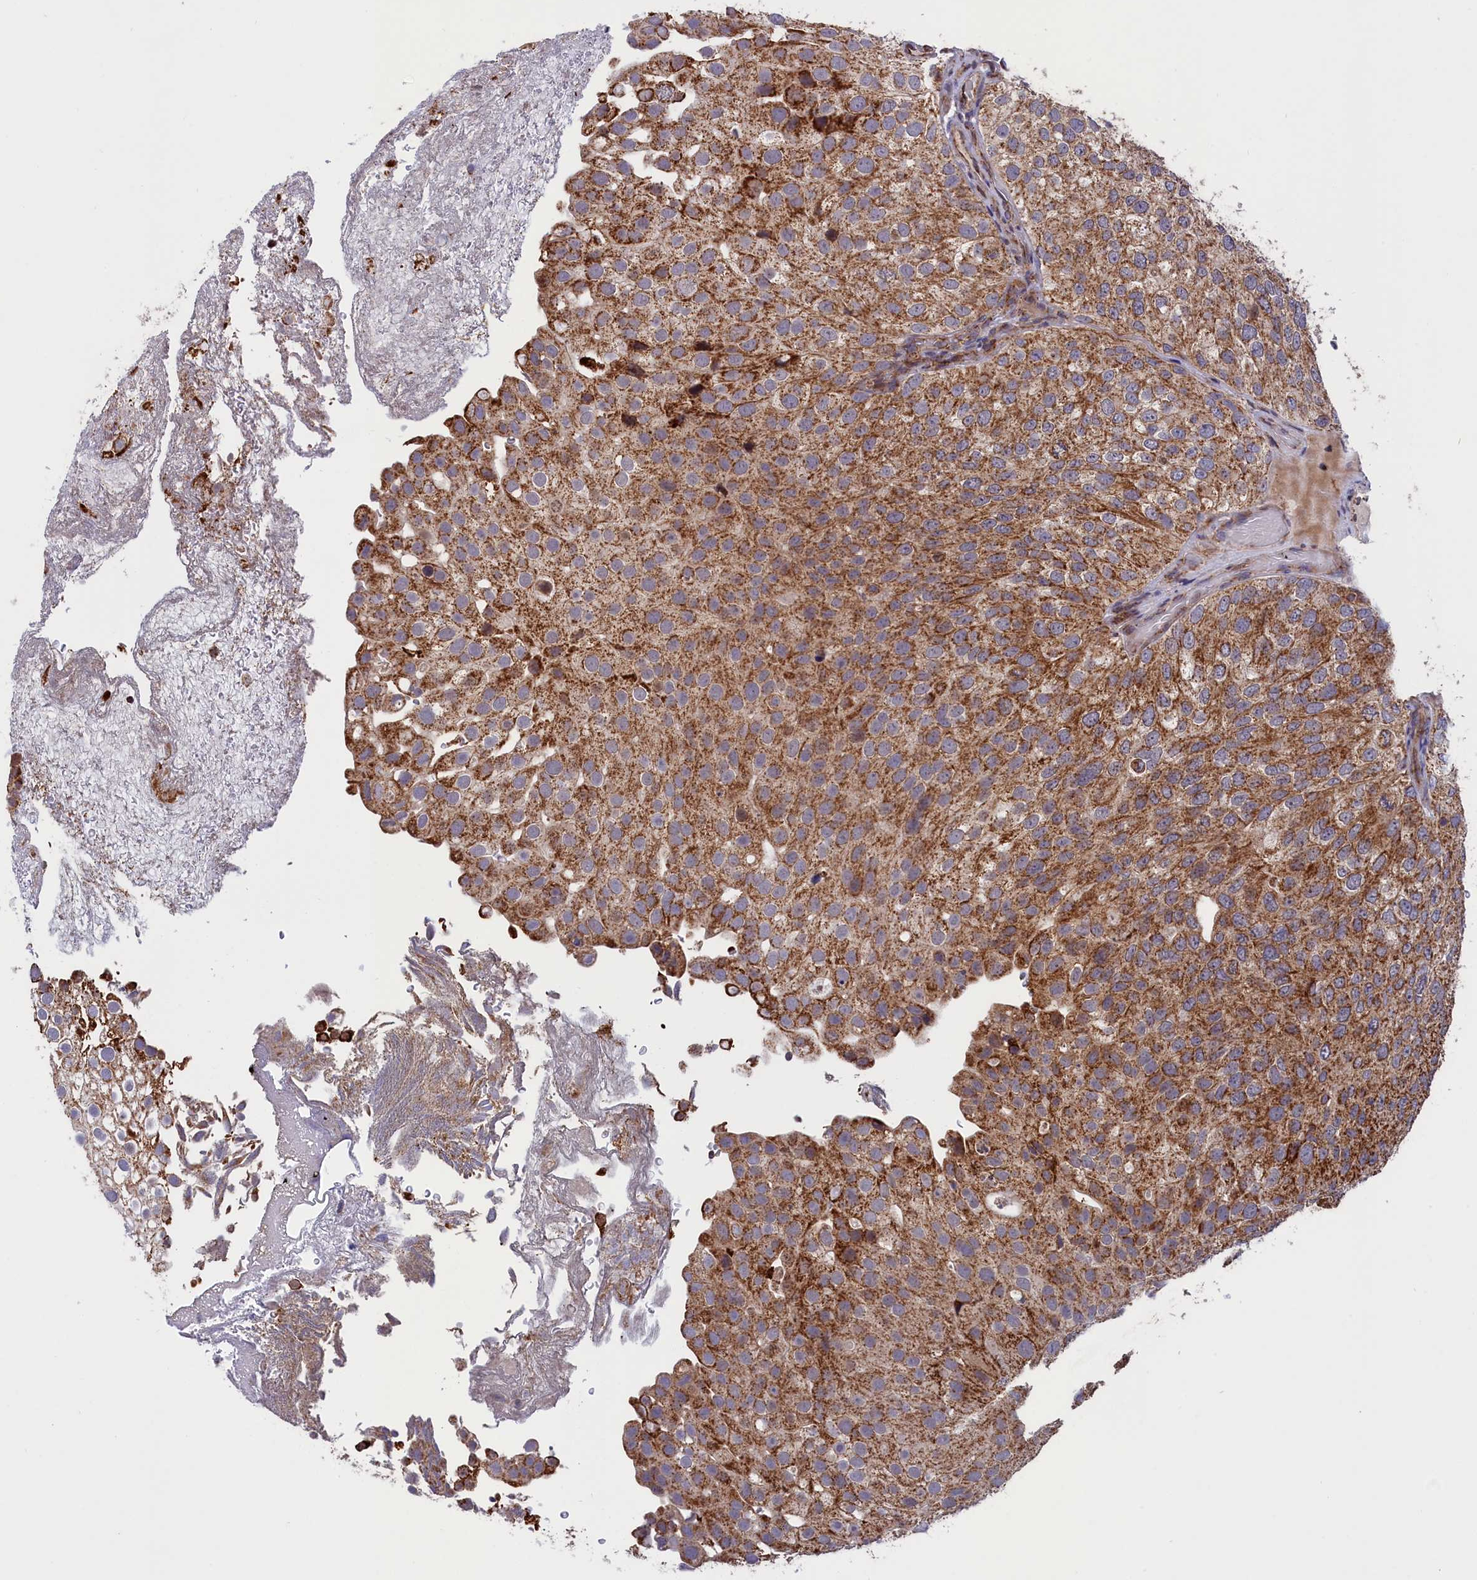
{"staining": {"intensity": "moderate", "quantity": ">75%", "location": "cytoplasmic/membranous"}, "tissue": "urothelial cancer", "cell_type": "Tumor cells", "image_type": "cancer", "snomed": [{"axis": "morphology", "description": "Urothelial carcinoma, Low grade"}, {"axis": "topography", "description": "Urinary bladder"}], "caption": "This histopathology image shows urothelial cancer stained with immunohistochemistry (IHC) to label a protein in brown. The cytoplasmic/membranous of tumor cells show moderate positivity for the protein. Nuclei are counter-stained blue.", "gene": "TIMM44", "patient": {"sex": "male", "age": 78}}